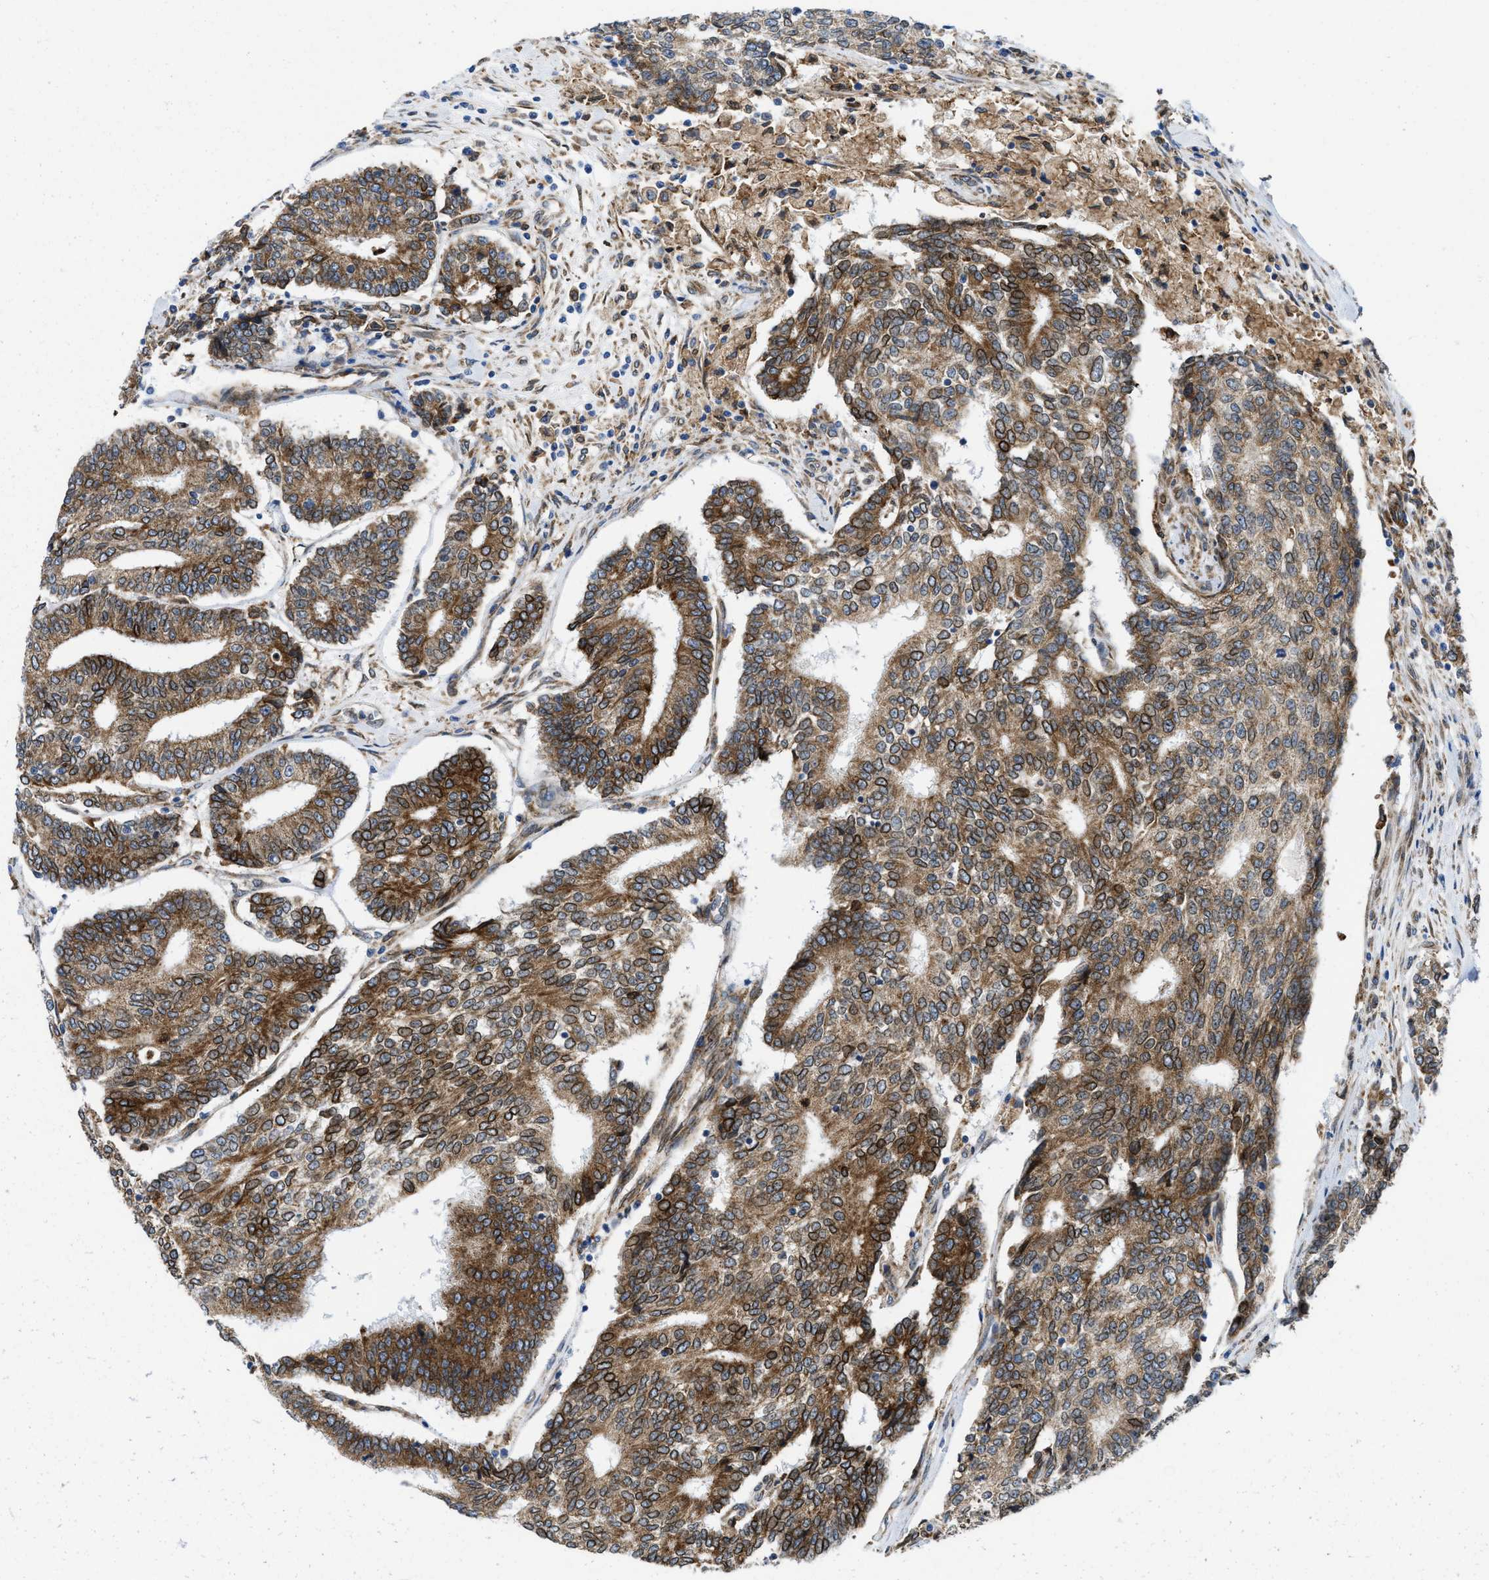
{"staining": {"intensity": "strong", "quantity": ">75%", "location": "cytoplasmic/membranous"}, "tissue": "prostate cancer", "cell_type": "Tumor cells", "image_type": "cancer", "snomed": [{"axis": "morphology", "description": "Normal tissue, NOS"}, {"axis": "morphology", "description": "Adenocarcinoma, High grade"}, {"axis": "topography", "description": "Prostate"}, {"axis": "topography", "description": "Seminal veicle"}], "caption": "Prostate cancer was stained to show a protein in brown. There is high levels of strong cytoplasmic/membranous positivity in about >75% of tumor cells. Ihc stains the protein of interest in brown and the nuclei are stained blue.", "gene": "ERLIN2", "patient": {"sex": "male", "age": 55}}